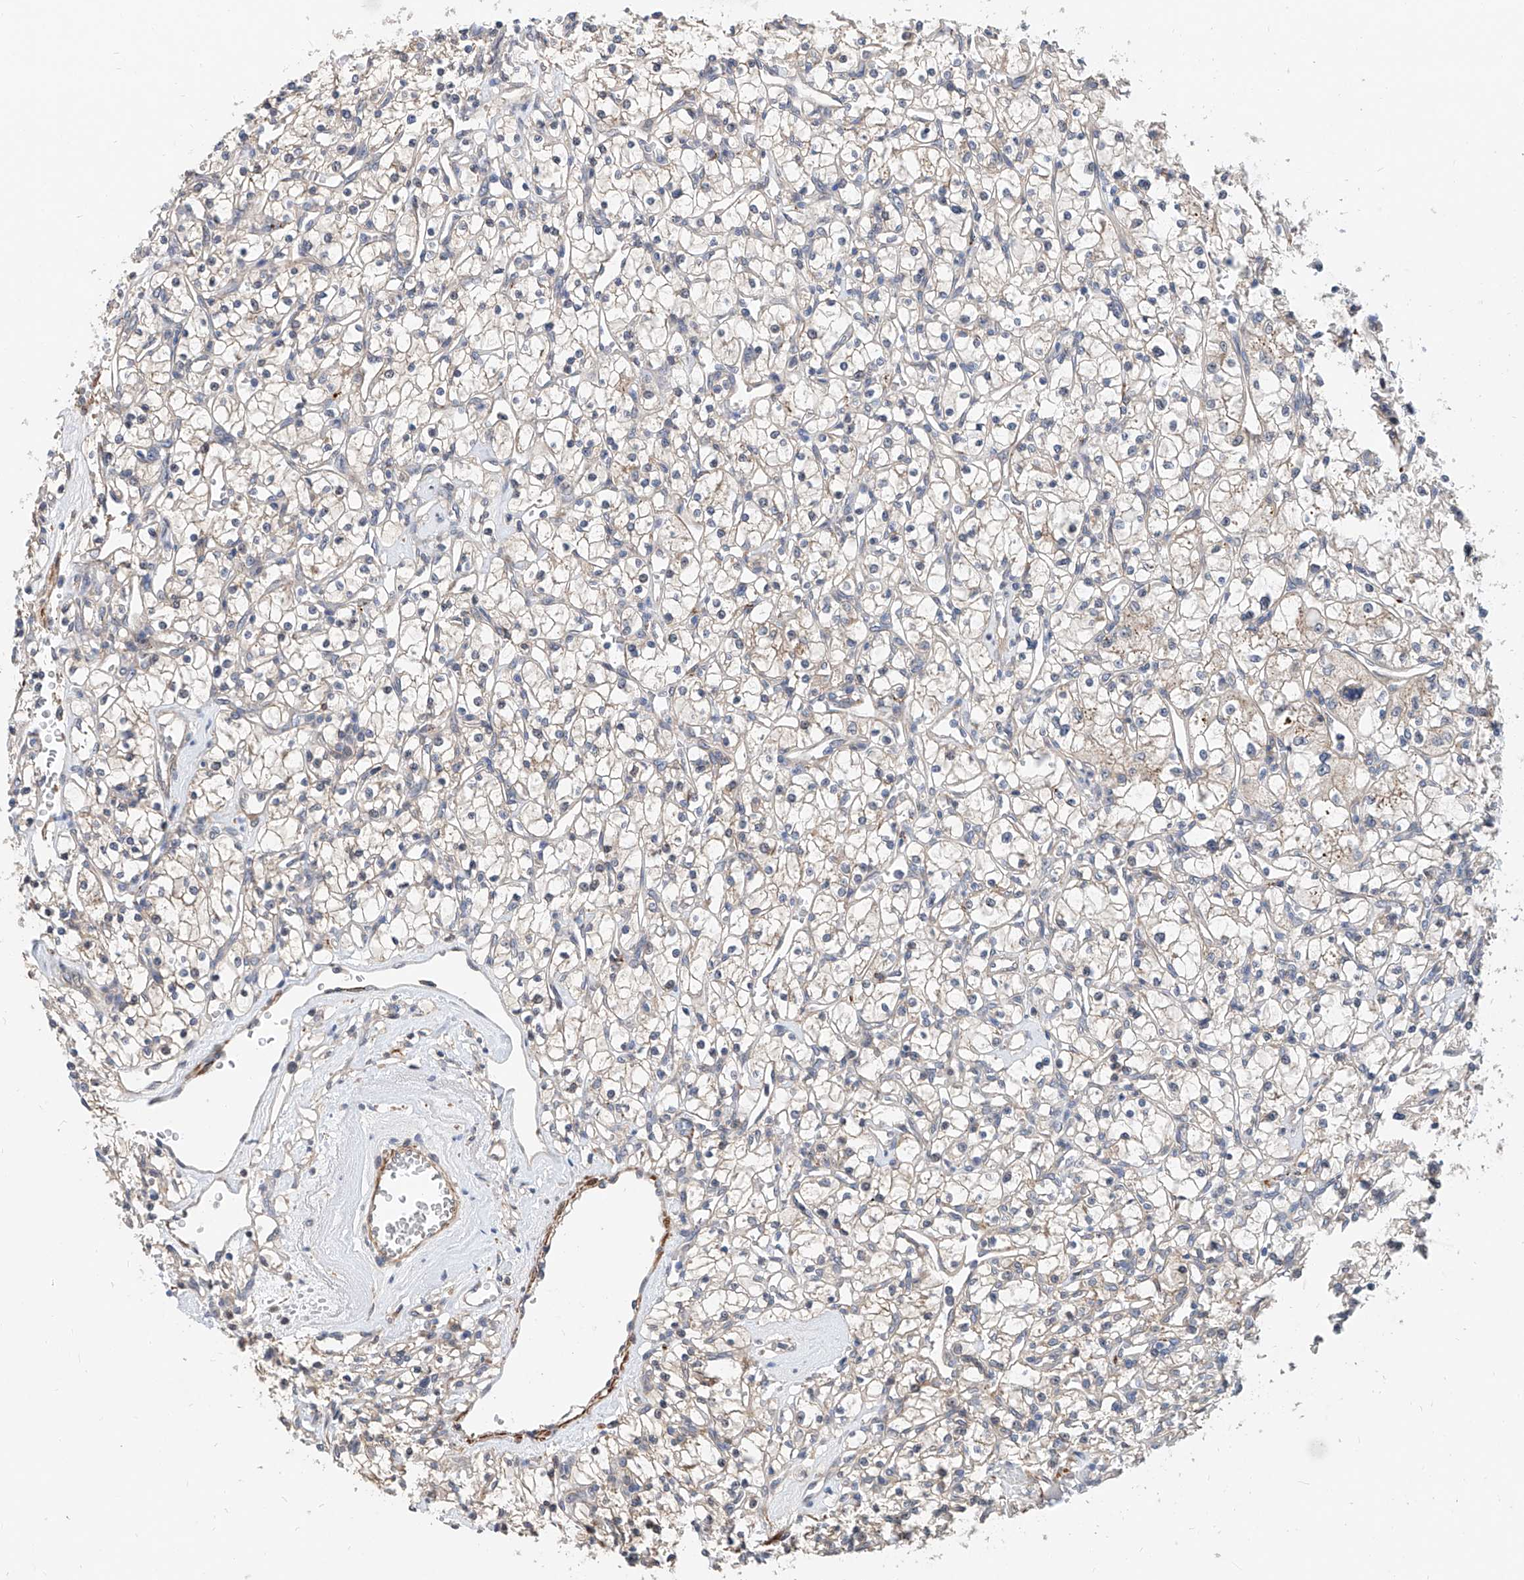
{"staining": {"intensity": "negative", "quantity": "none", "location": "none"}, "tissue": "renal cancer", "cell_type": "Tumor cells", "image_type": "cancer", "snomed": [{"axis": "morphology", "description": "Adenocarcinoma, NOS"}, {"axis": "topography", "description": "Kidney"}], "caption": "Immunohistochemical staining of renal cancer (adenocarcinoma) exhibits no significant positivity in tumor cells.", "gene": "MAGEE2", "patient": {"sex": "female", "age": 59}}